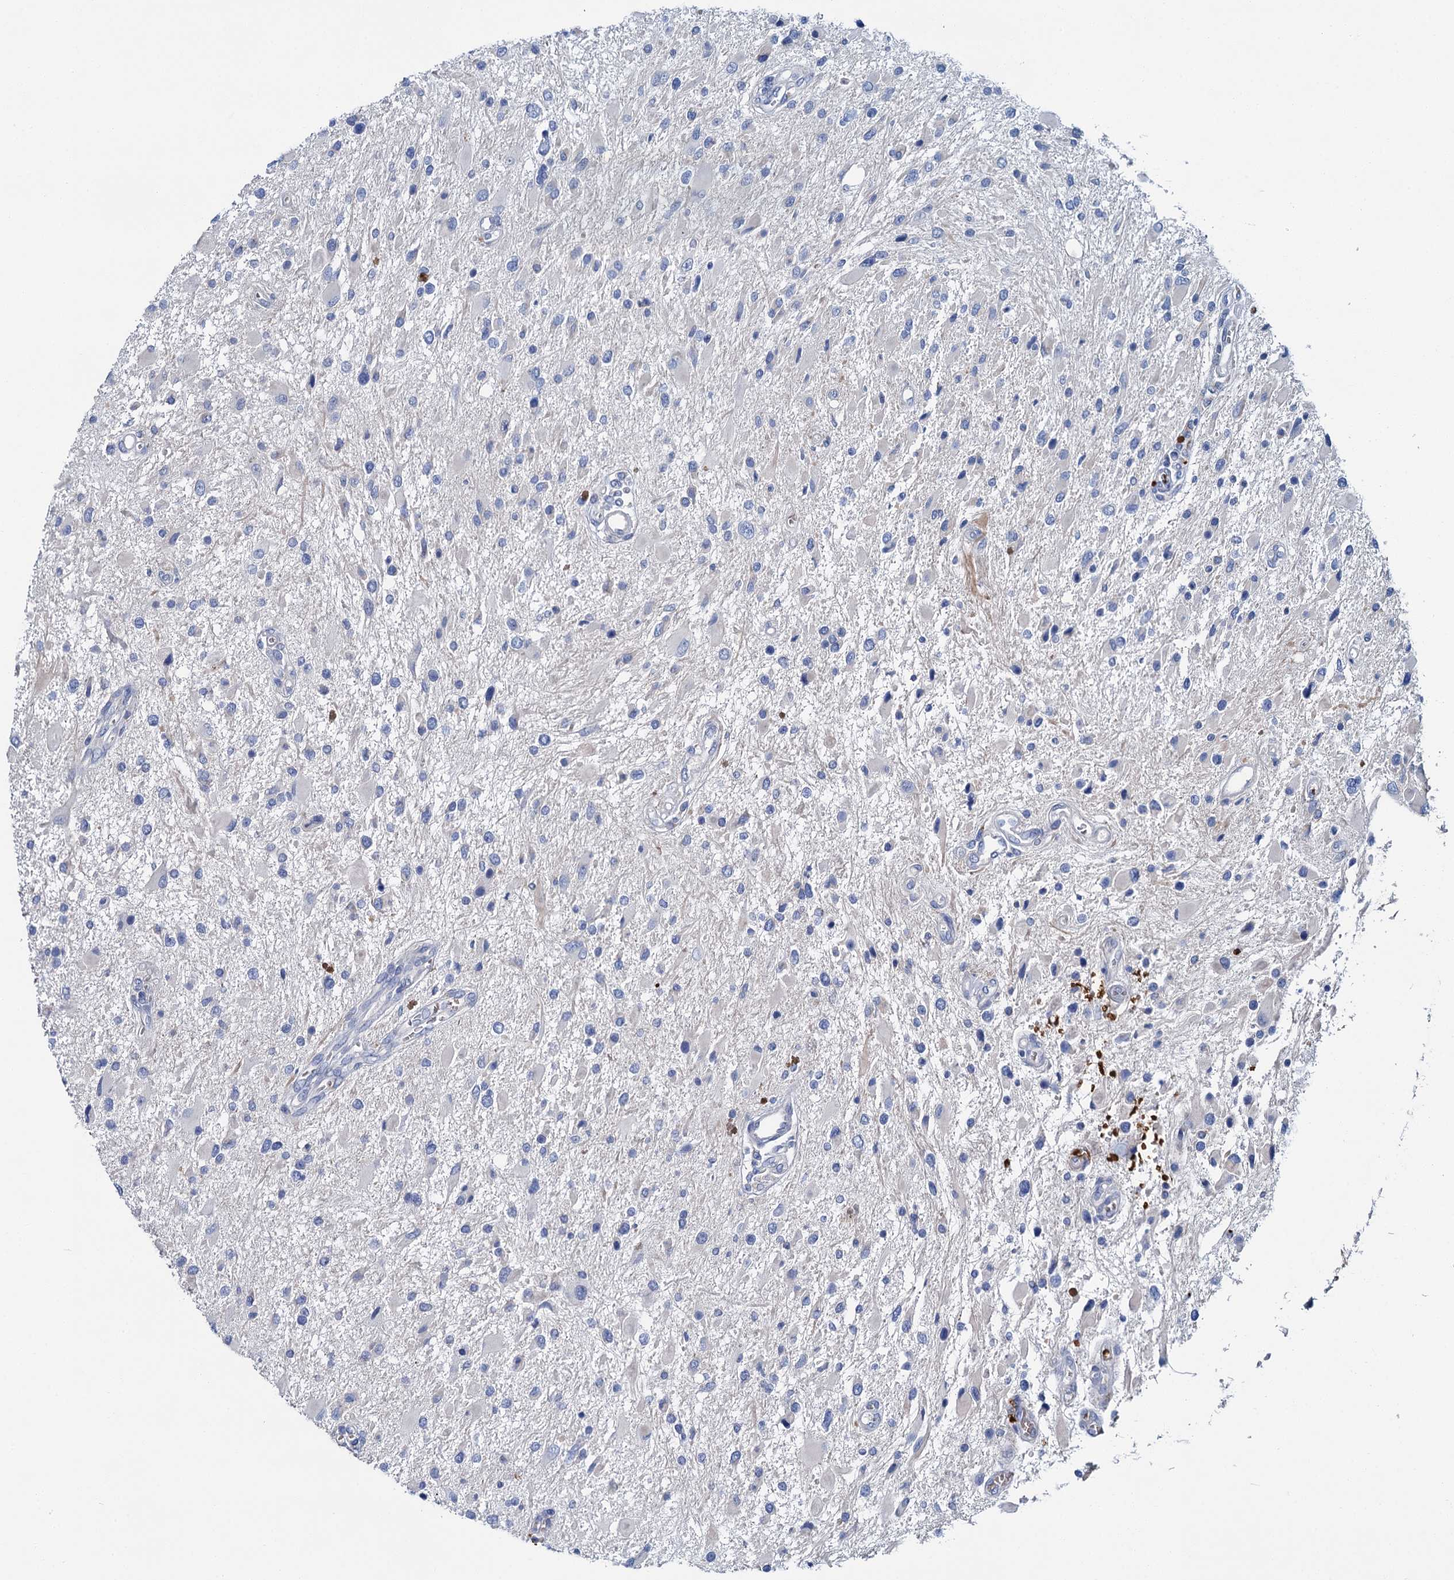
{"staining": {"intensity": "negative", "quantity": "none", "location": "none"}, "tissue": "glioma", "cell_type": "Tumor cells", "image_type": "cancer", "snomed": [{"axis": "morphology", "description": "Glioma, malignant, High grade"}, {"axis": "topography", "description": "Brain"}], "caption": "Immunohistochemistry of malignant high-grade glioma exhibits no expression in tumor cells. Nuclei are stained in blue.", "gene": "ATG2A", "patient": {"sex": "male", "age": 53}}